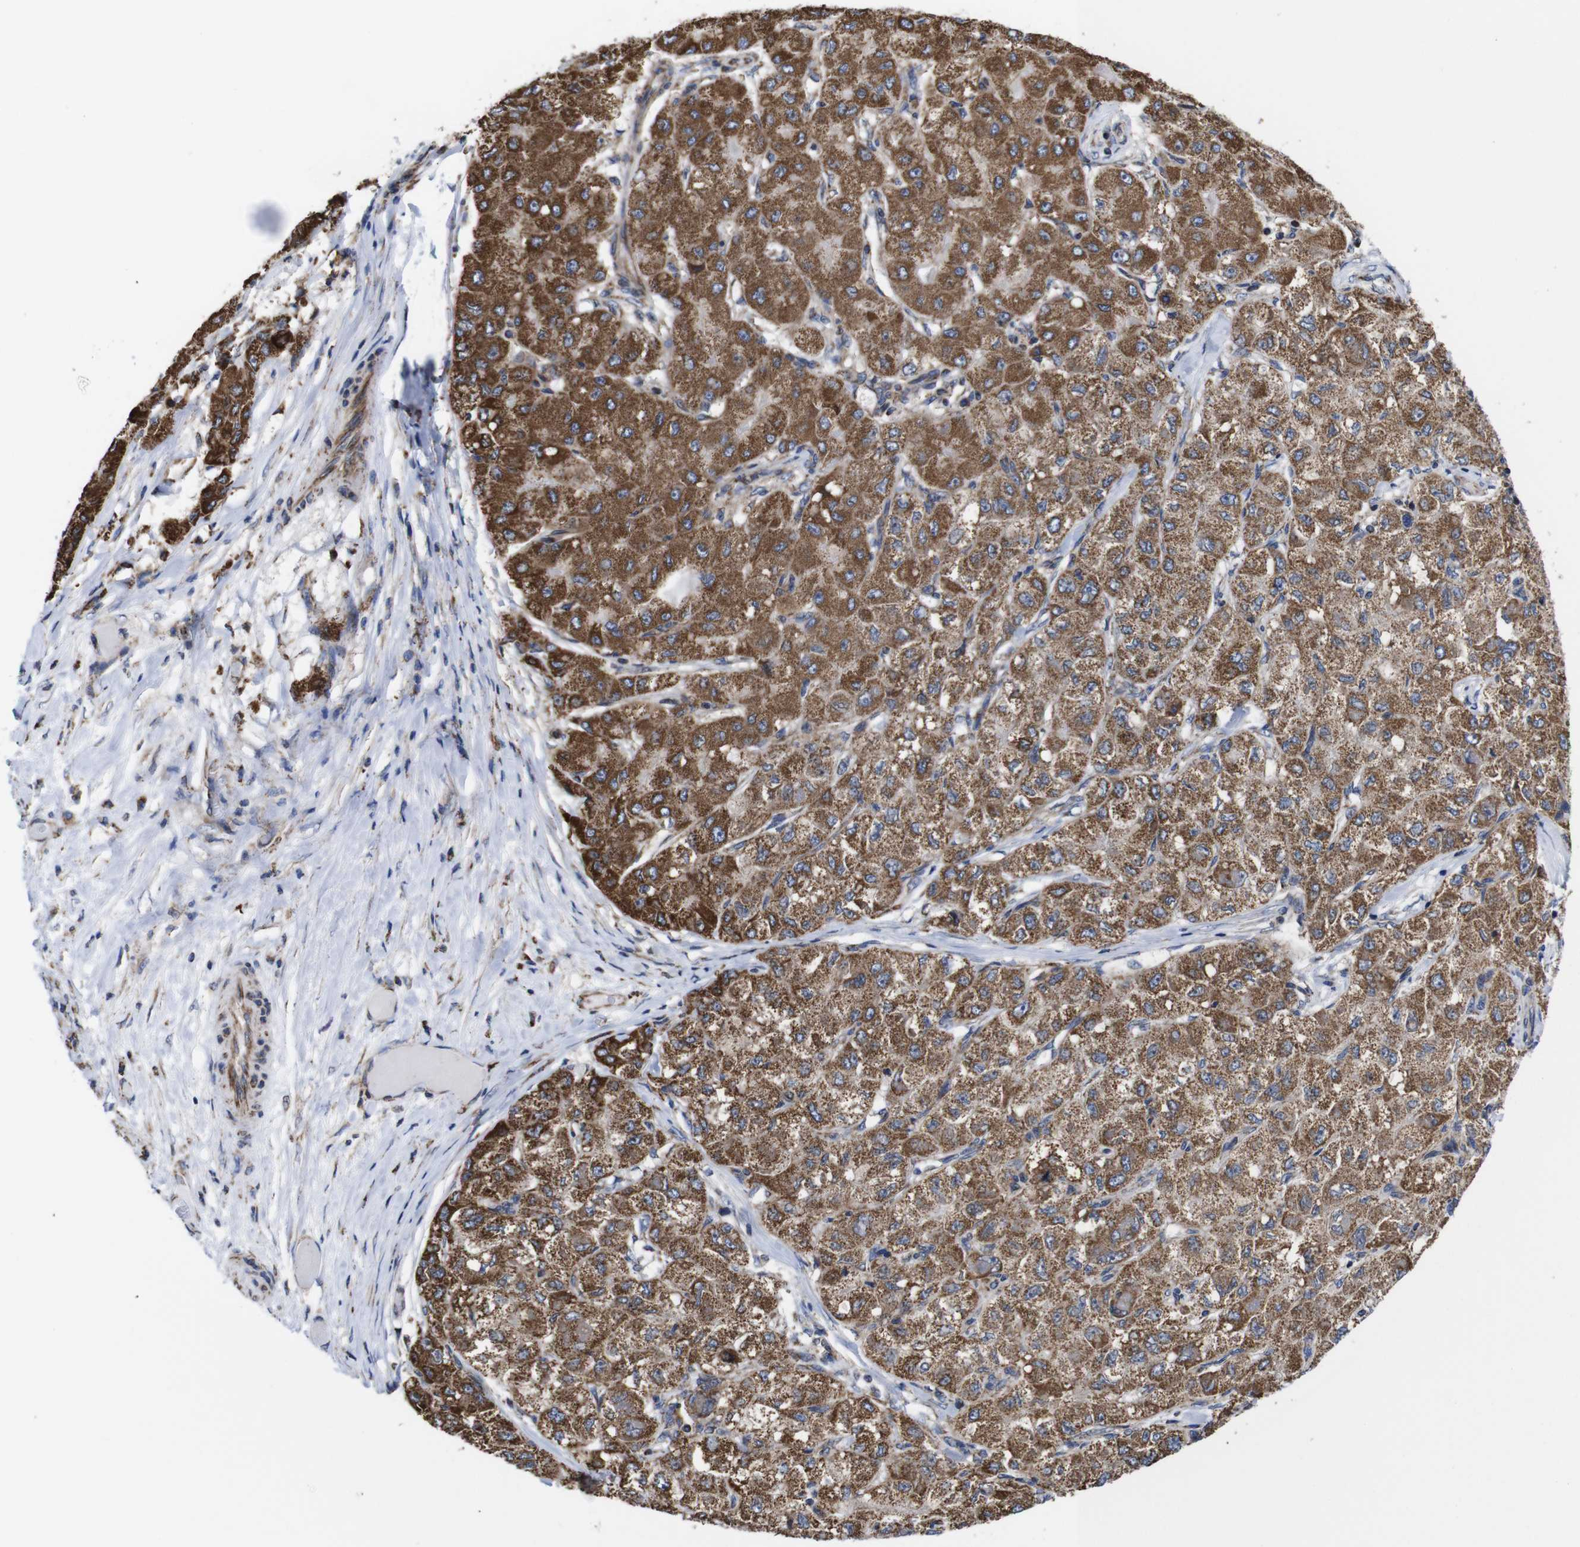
{"staining": {"intensity": "strong", "quantity": ">75%", "location": "cytoplasmic/membranous"}, "tissue": "liver cancer", "cell_type": "Tumor cells", "image_type": "cancer", "snomed": [{"axis": "morphology", "description": "Carcinoma, Hepatocellular, NOS"}, {"axis": "topography", "description": "Liver"}], "caption": "DAB (3,3'-diaminobenzidine) immunohistochemical staining of human liver cancer displays strong cytoplasmic/membranous protein expression in approximately >75% of tumor cells.", "gene": "C17orf80", "patient": {"sex": "male", "age": 80}}